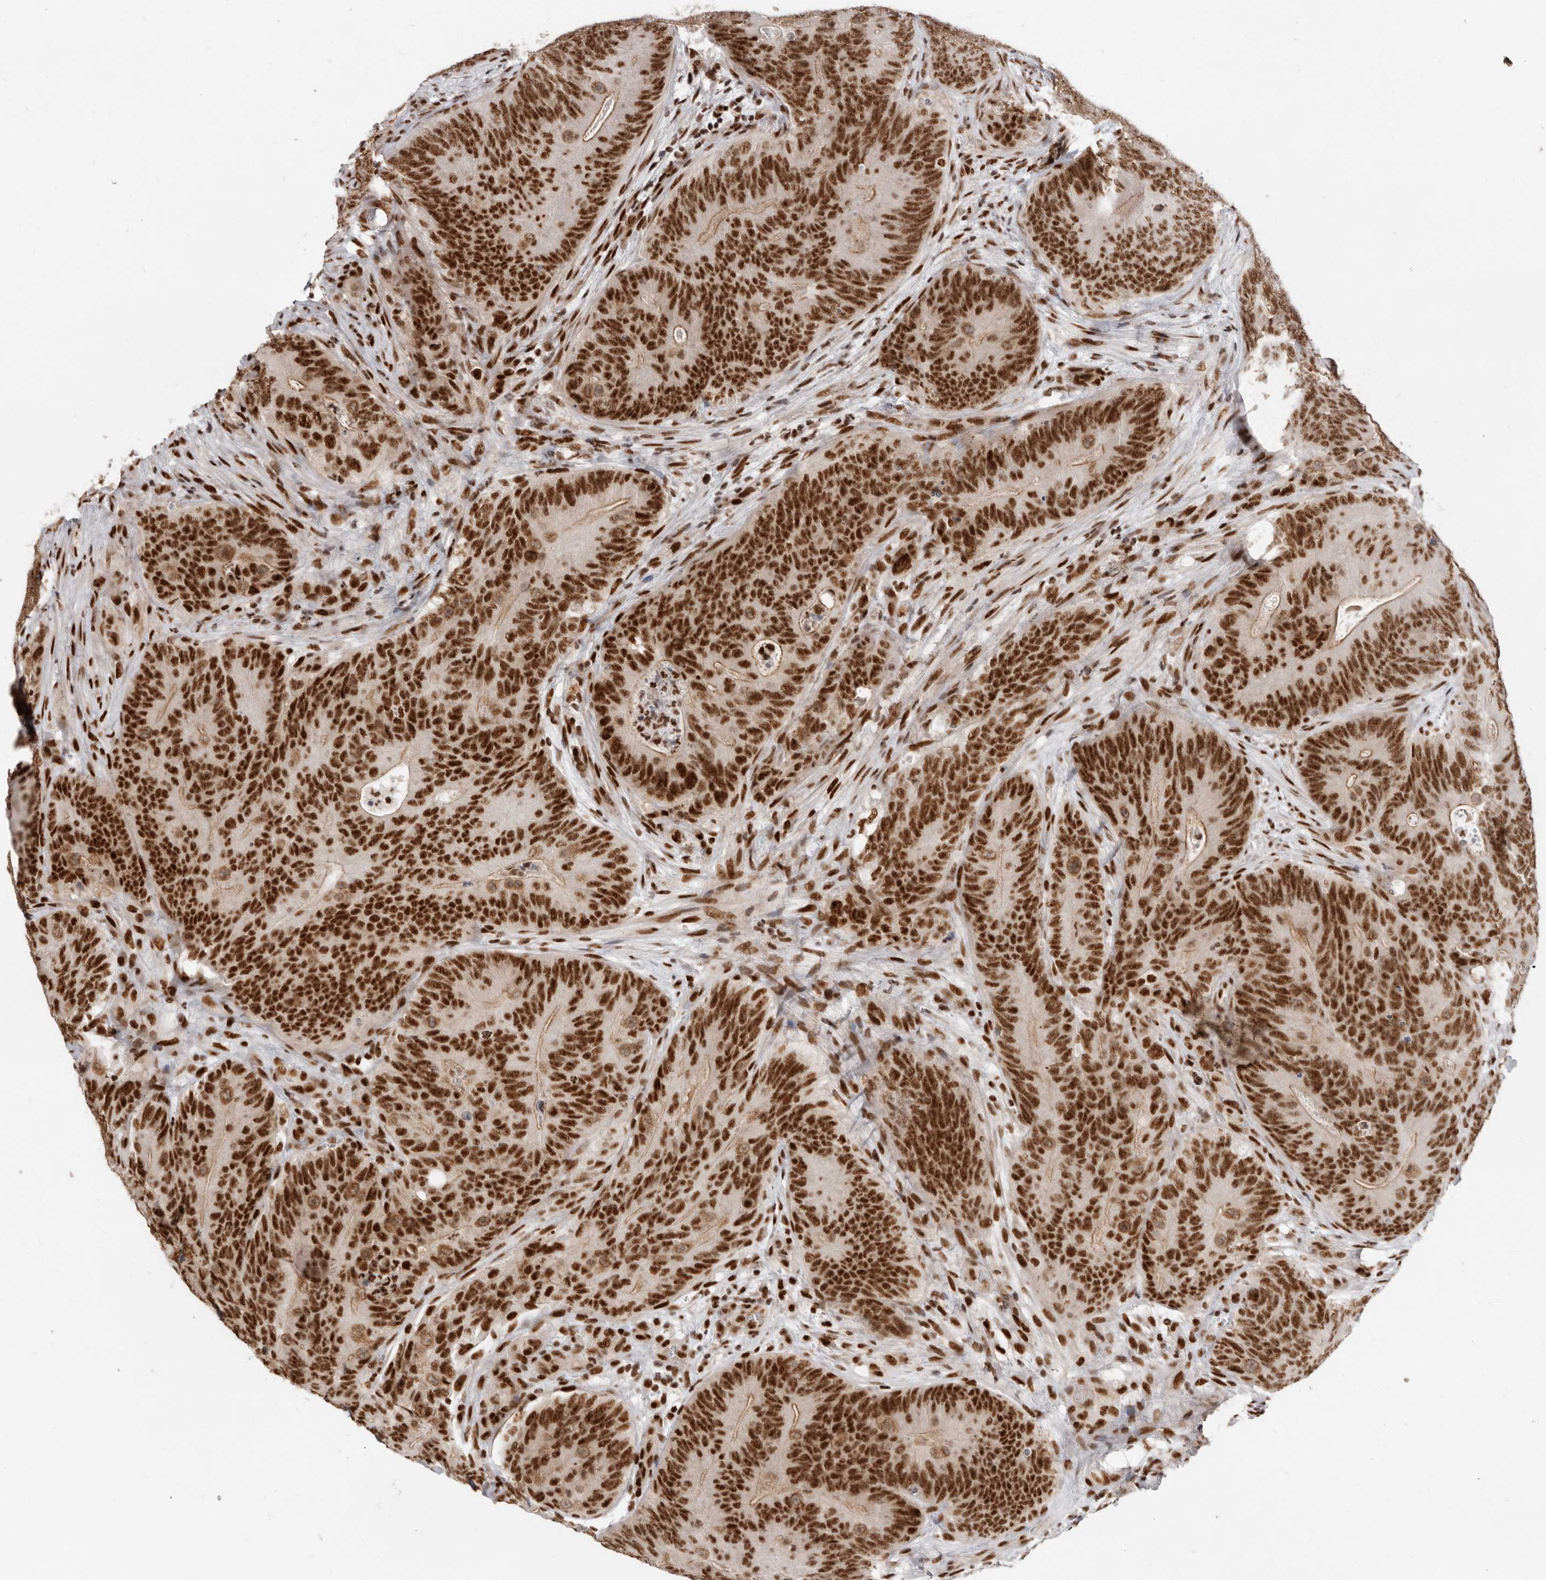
{"staining": {"intensity": "strong", "quantity": ">75%", "location": "nuclear"}, "tissue": "colorectal cancer", "cell_type": "Tumor cells", "image_type": "cancer", "snomed": [{"axis": "morphology", "description": "Normal tissue, NOS"}, {"axis": "topography", "description": "Colon"}], "caption": "Tumor cells reveal high levels of strong nuclear expression in about >75% of cells in human colorectal cancer.", "gene": "CHTOP", "patient": {"sex": "female", "age": 82}}